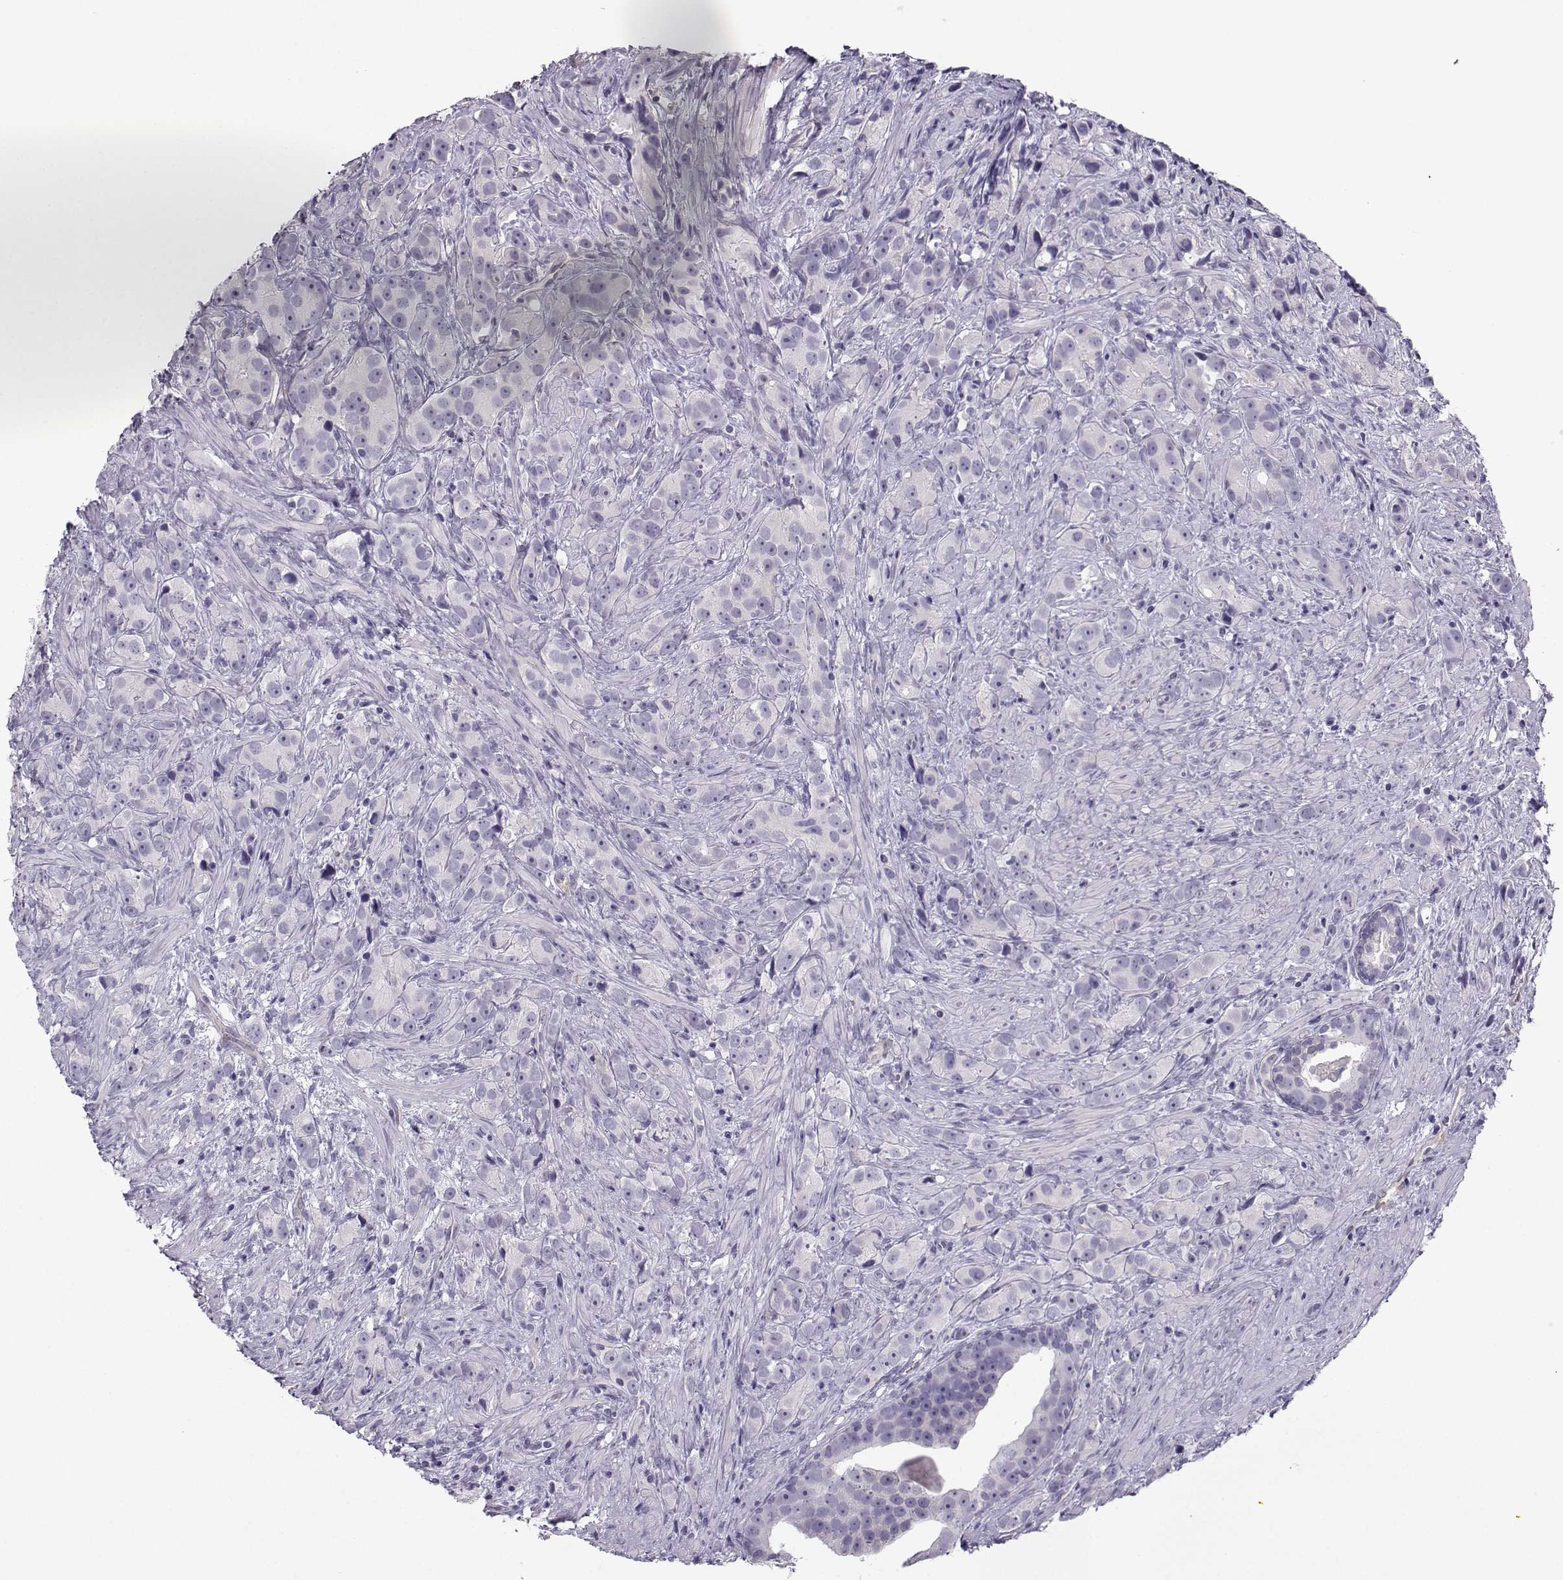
{"staining": {"intensity": "negative", "quantity": "none", "location": "none"}, "tissue": "prostate cancer", "cell_type": "Tumor cells", "image_type": "cancer", "snomed": [{"axis": "morphology", "description": "Adenocarcinoma, High grade"}, {"axis": "topography", "description": "Prostate"}], "caption": "Tumor cells are negative for brown protein staining in prostate cancer.", "gene": "NQO1", "patient": {"sex": "male", "age": 90}}